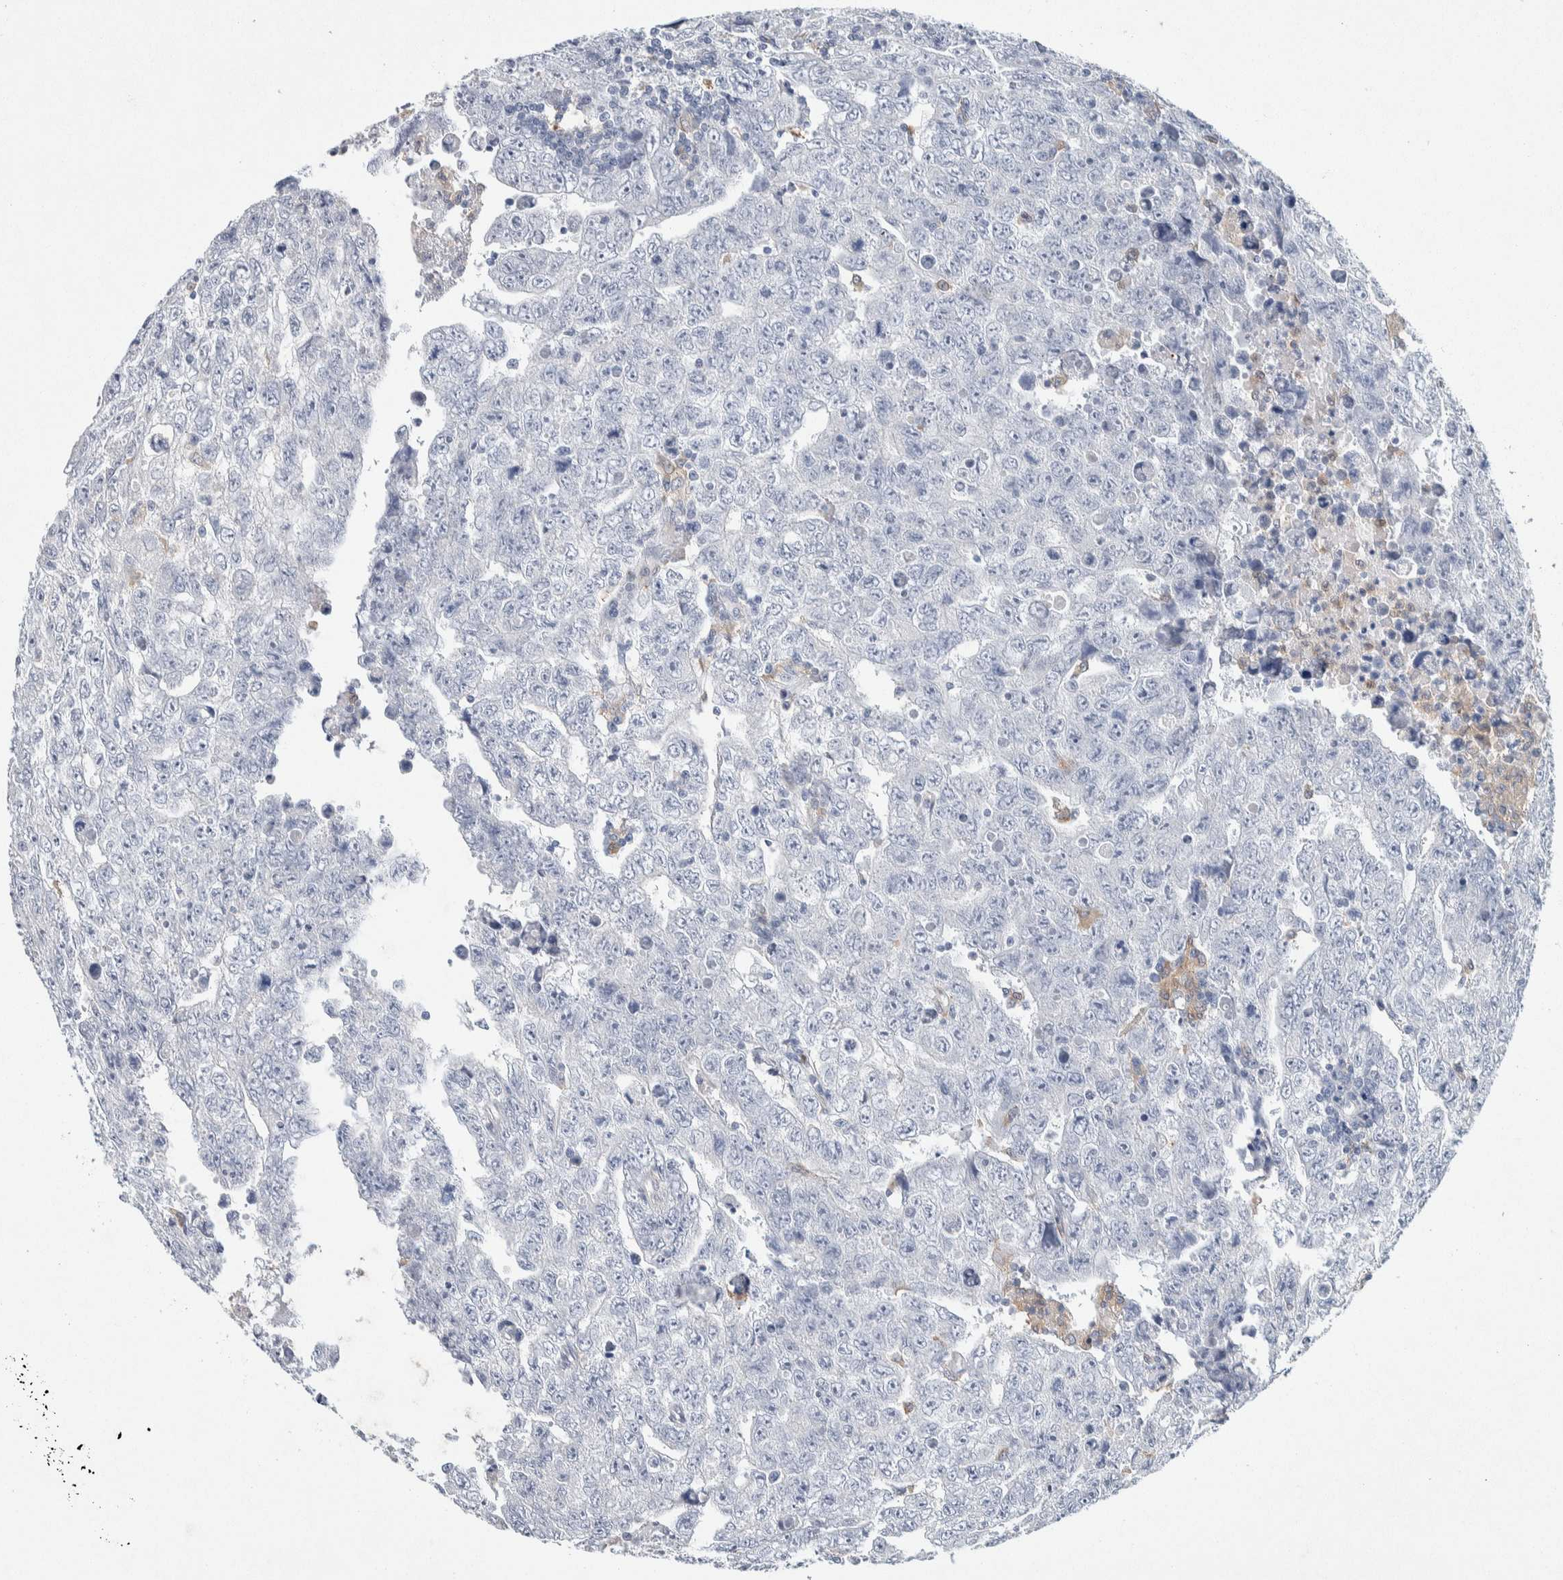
{"staining": {"intensity": "negative", "quantity": "none", "location": "none"}, "tissue": "testis cancer", "cell_type": "Tumor cells", "image_type": "cancer", "snomed": [{"axis": "morphology", "description": "Carcinoma, Embryonal, NOS"}, {"axis": "topography", "description": "Testis"}], "caption": "The image reveals no significant staining in tumor cells of testis cancer.", "gene": "NCF2", "patient": {"sex": "male", "age": 28}}